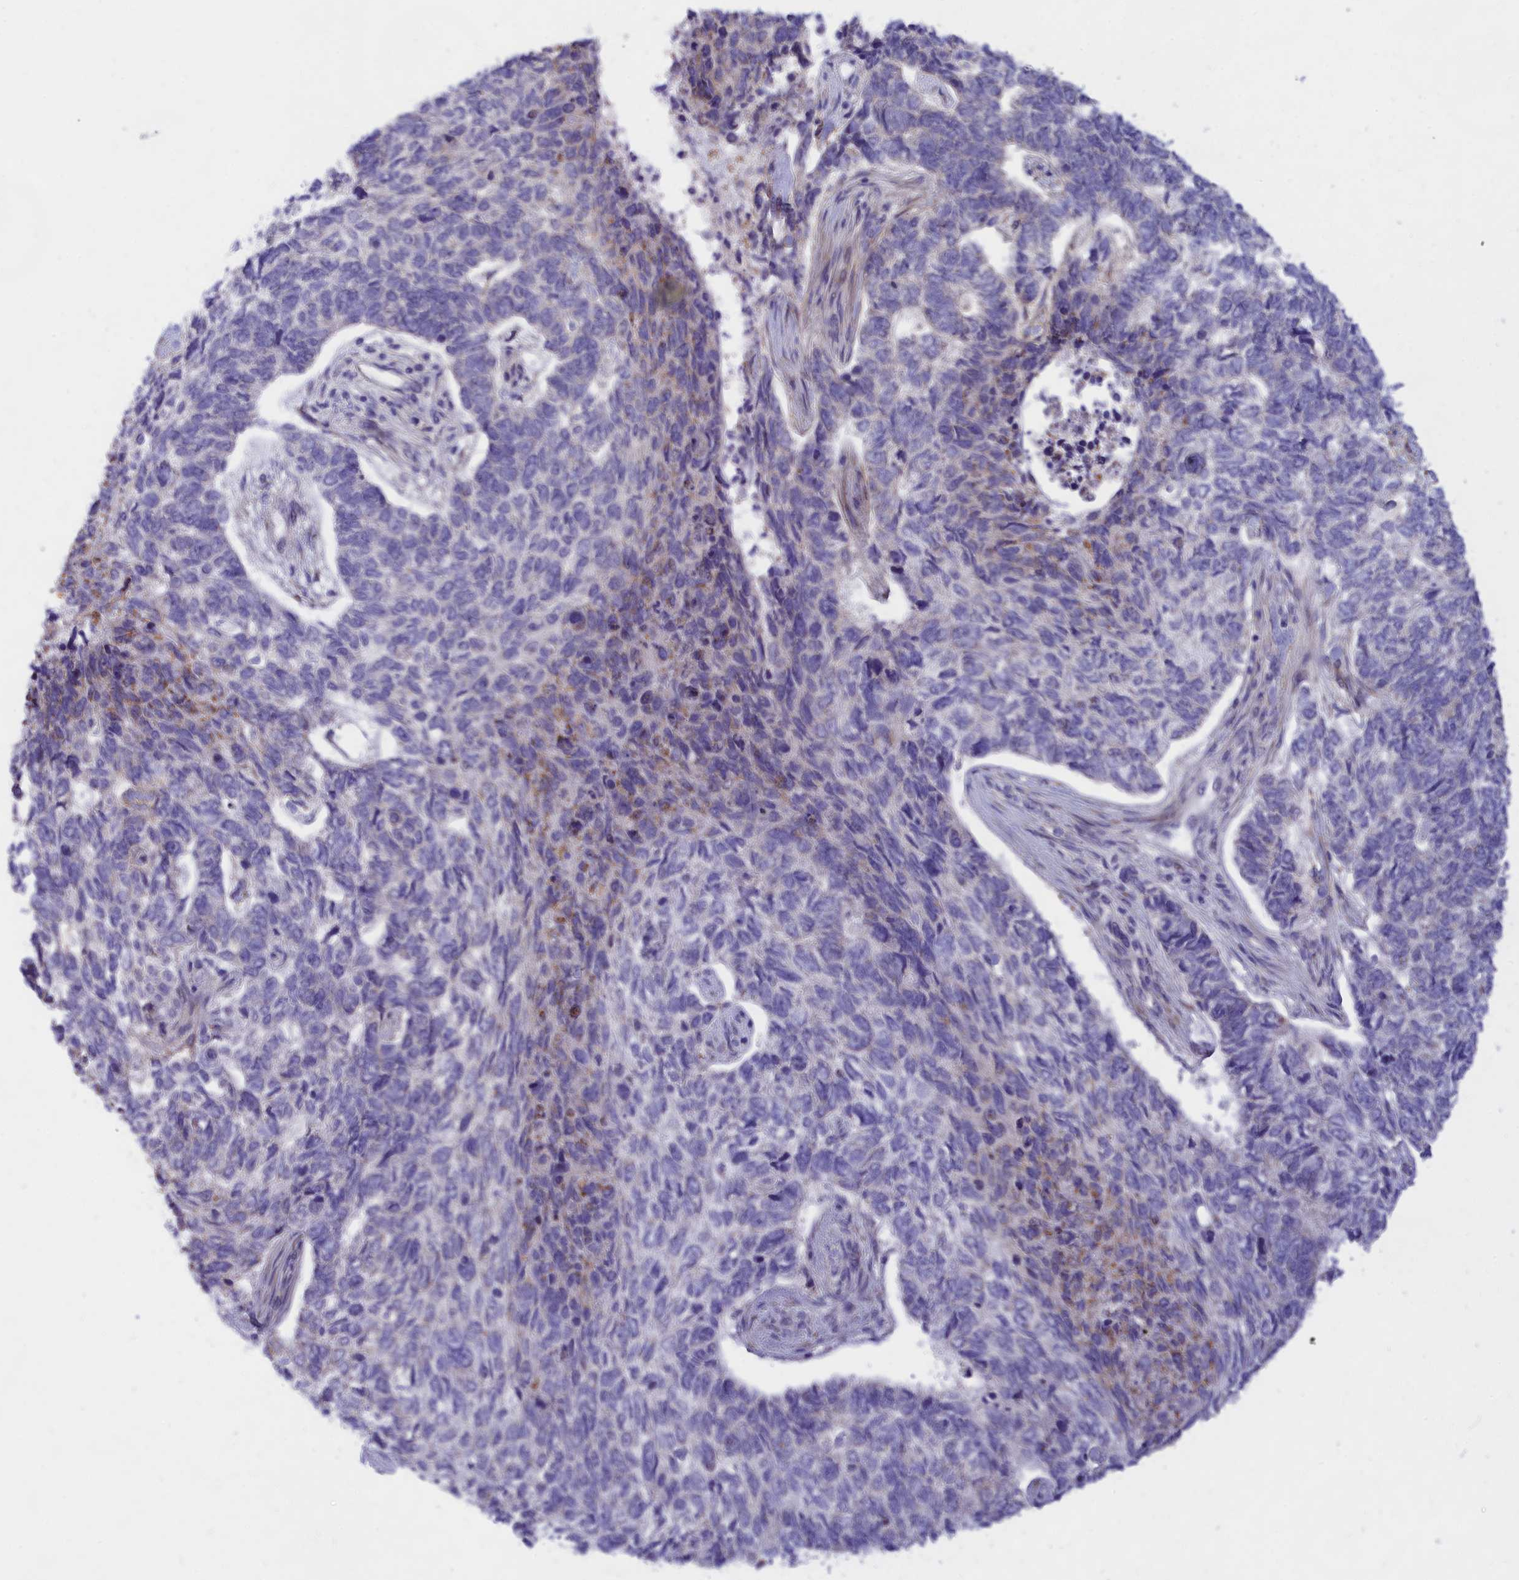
{"staining": {"intensity": "weak", "quantity": "<25%", "location": "cytoplasmic/membranous"}, "tissue": "skin cancer", "cell_type": "Tumor cells", "image_type": "cancer", "snomed": [{"axis": "morphology", "description": "Basal cell carcinoma"}, {"axis": "topography", "description": "Skin"}], "caption": "DAB immunohistochemical staining of human basal cell carcinoma (skin) shows no significant positivity in tumor cells.", "gene": "TMEM30B", "patient": {"sex": "female", "age": 65}}